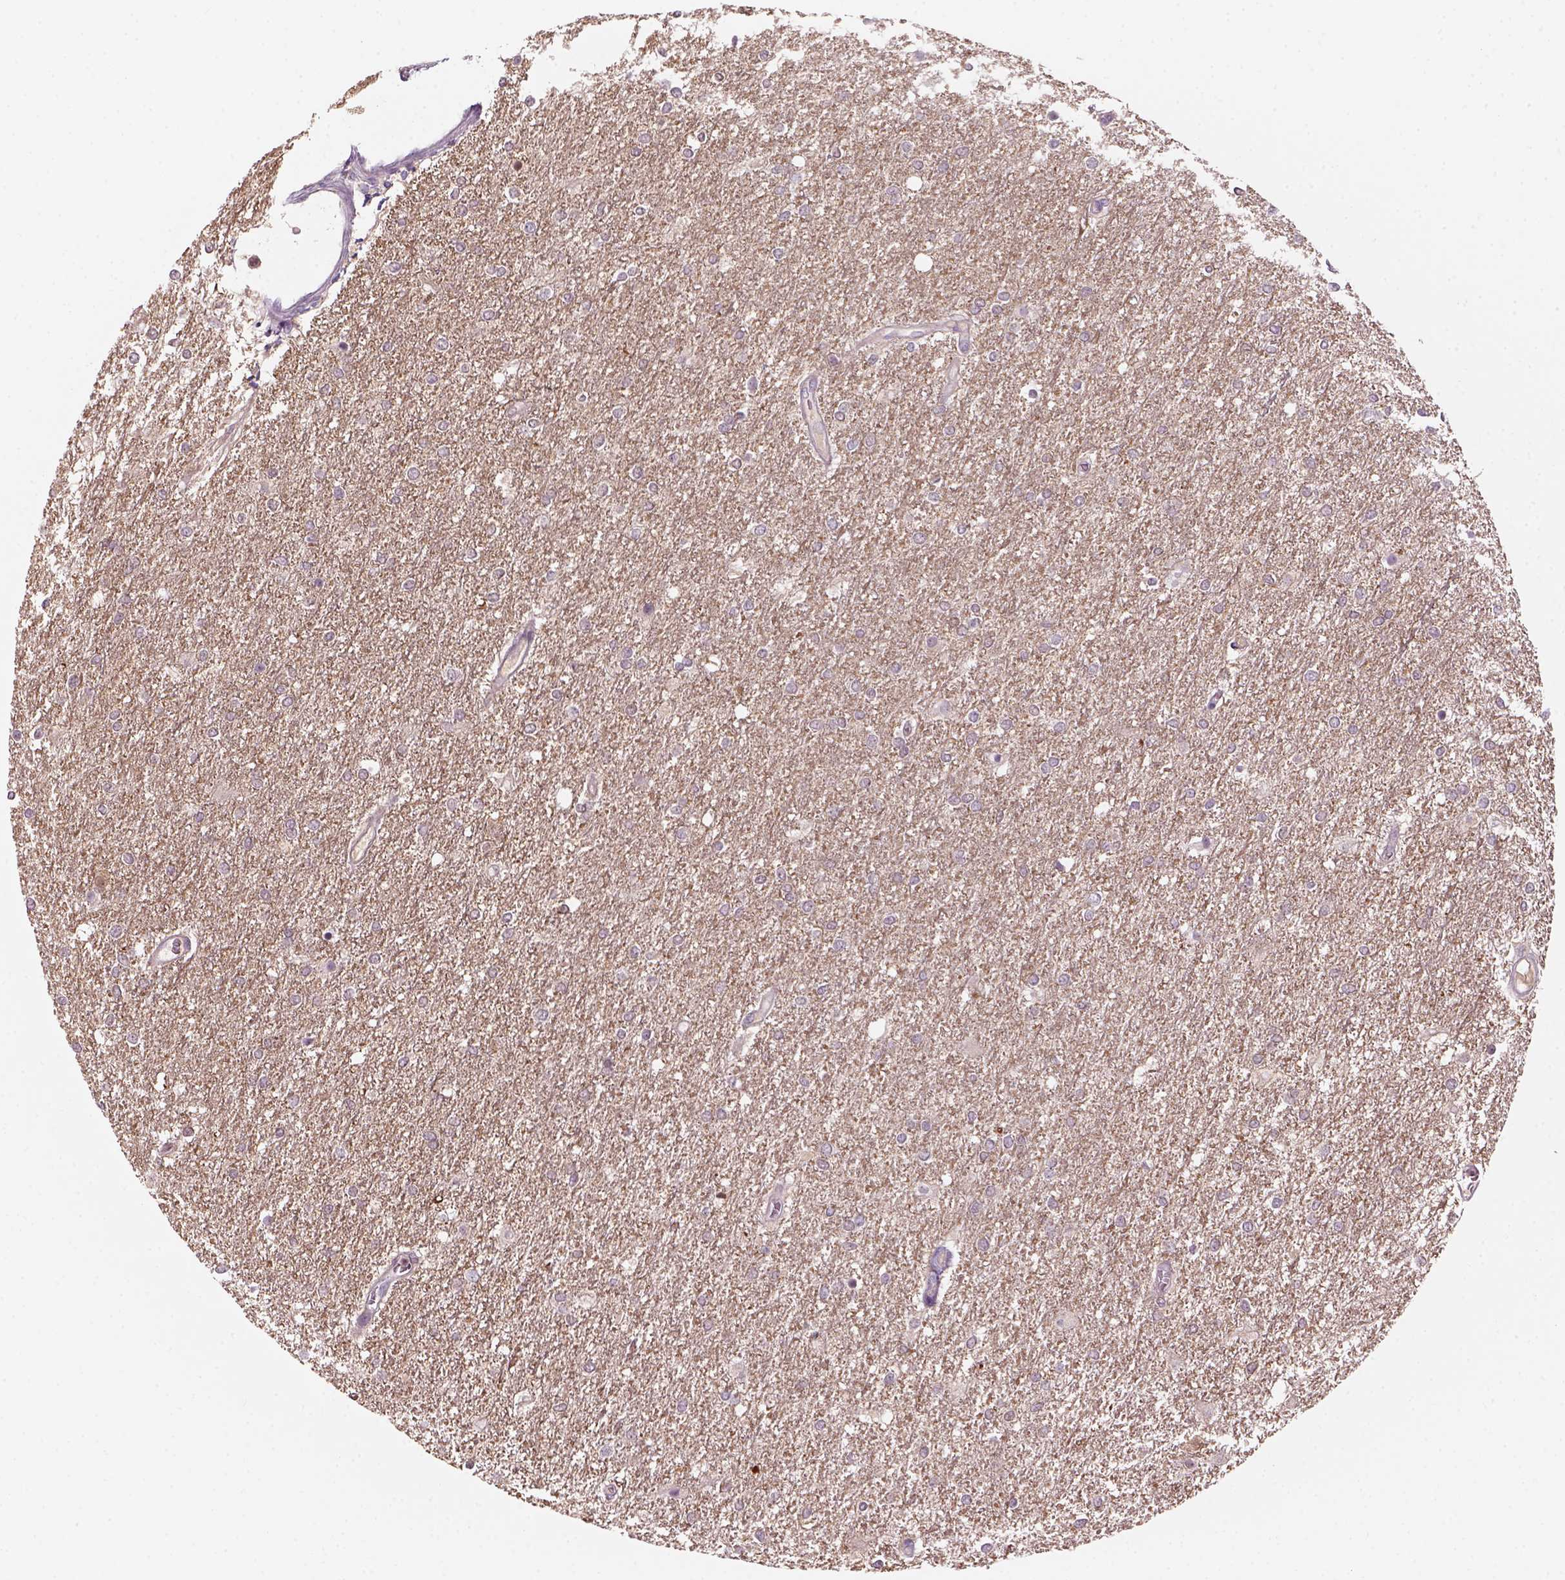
{"staining": {"intensity": "negative", "quantity": "none", "location": "none"}, "tissue": "glioma", "cell_type": "Tumor cells", "image_type": "cancer", "snomed": [{"axis": "morphology", "description": "Glioma, malignant, High grade"}, {"axis": "topography", "description": "Brain"}], "caption": "Immunohistochemical staining of glioma exhibits no significant expression in tumor cells. (Immunohistochemistry, brightfield microscopy, high magnification).", "gene": "GOT1", "patient": {"sex": "female", "age": 61}}